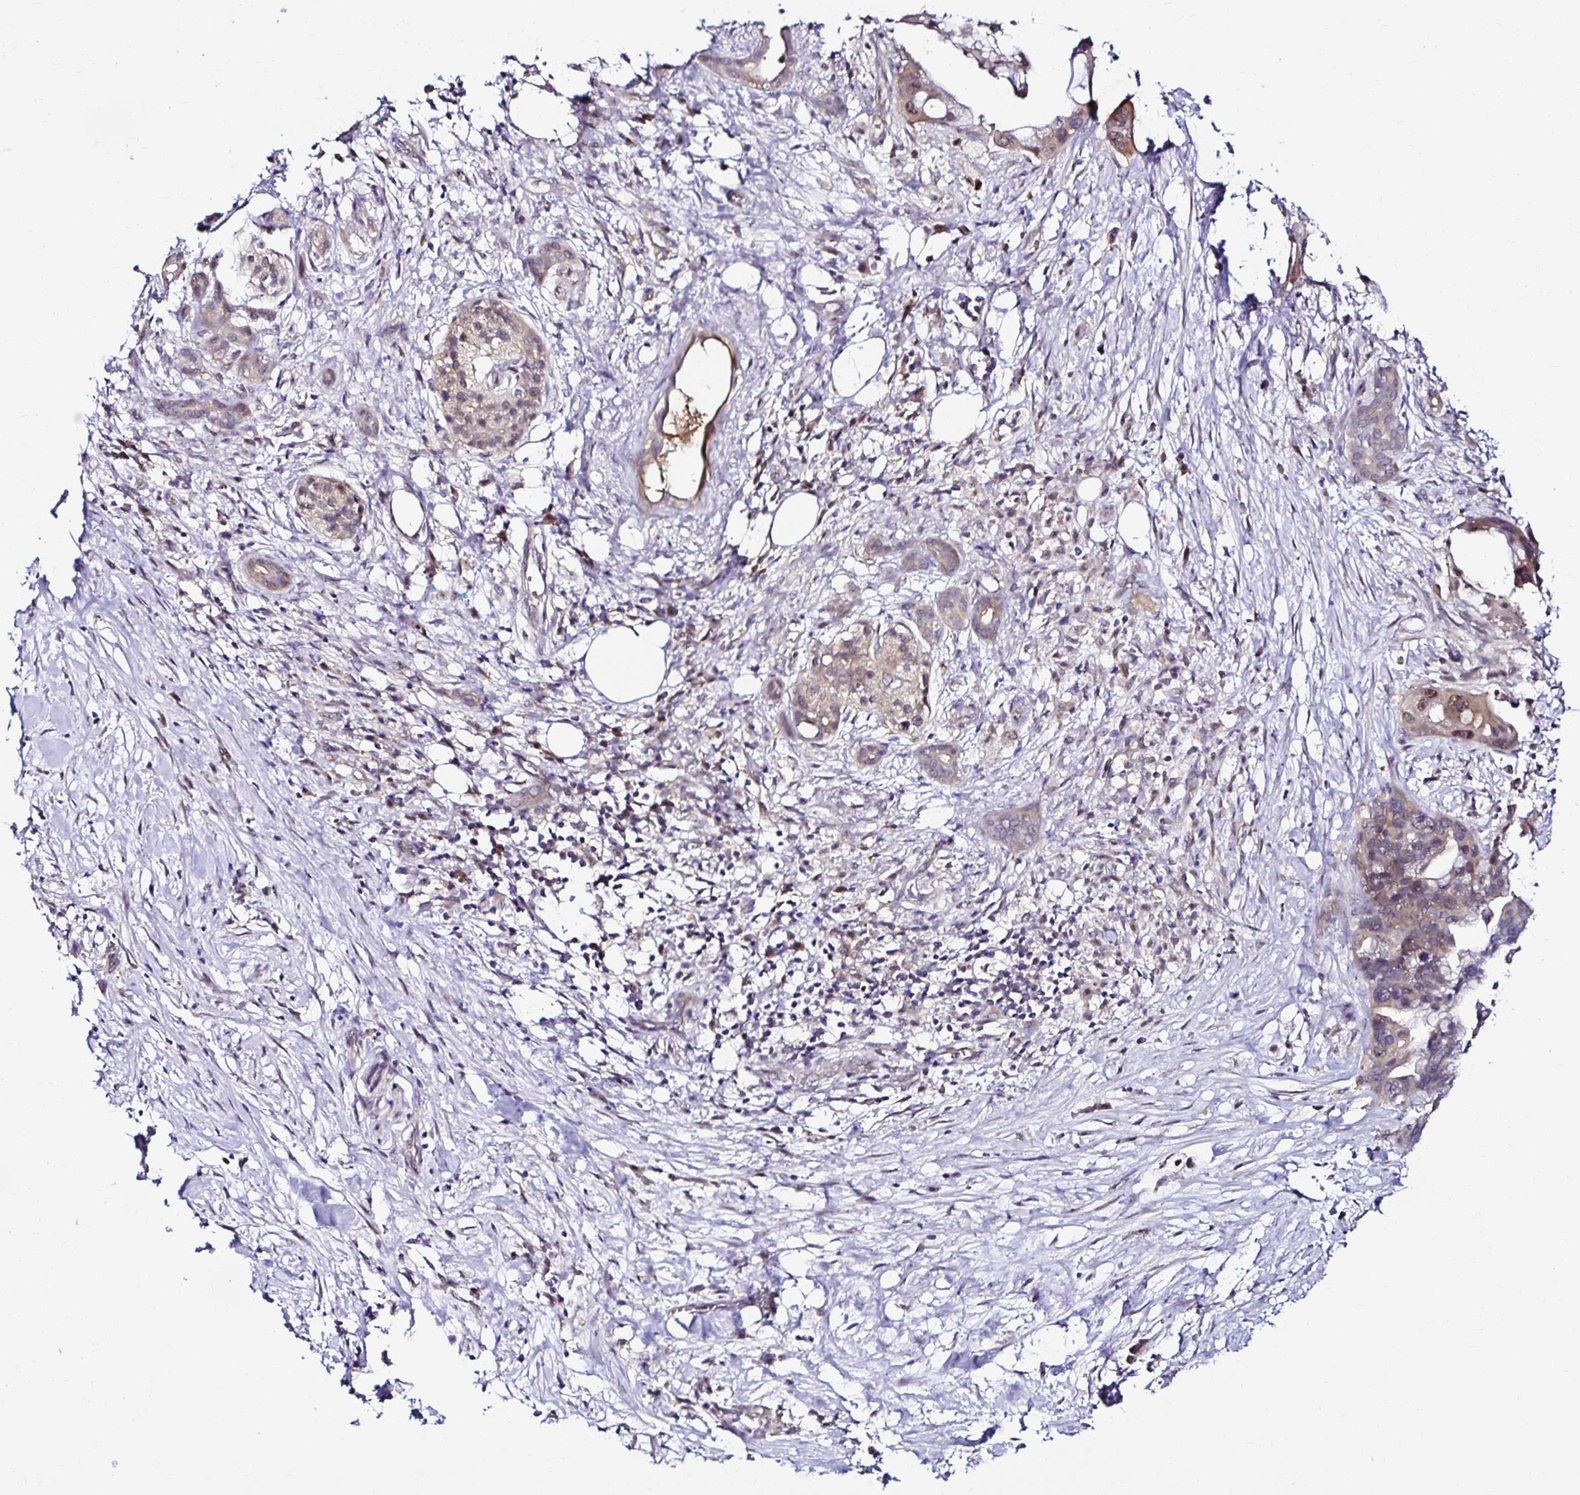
{"staining": {"intensity": "moderate", "quantity": "25%-75%", "location": "cytoplasmic/membranous,nuclear"}, "tissue": "pancreatic cancer", "cell_type": "Tumor cells", "image_type": "cancer", "snomed": [{"axis": "morphology", "description": "Adenocarcinoma, NOS"}, {"axis": "topography", "description": "Pancreas"}], "caption": "Immunohistochemical staining of human pancreatic cancer (adenocarcinoma) reveals medium levels of moderate cytoplasmic/membranous and nuclear expression in approximately 25%-75% of tumor cells.", "gene": "PSMD3", "patient": {"sex": "female", "age": 83}}